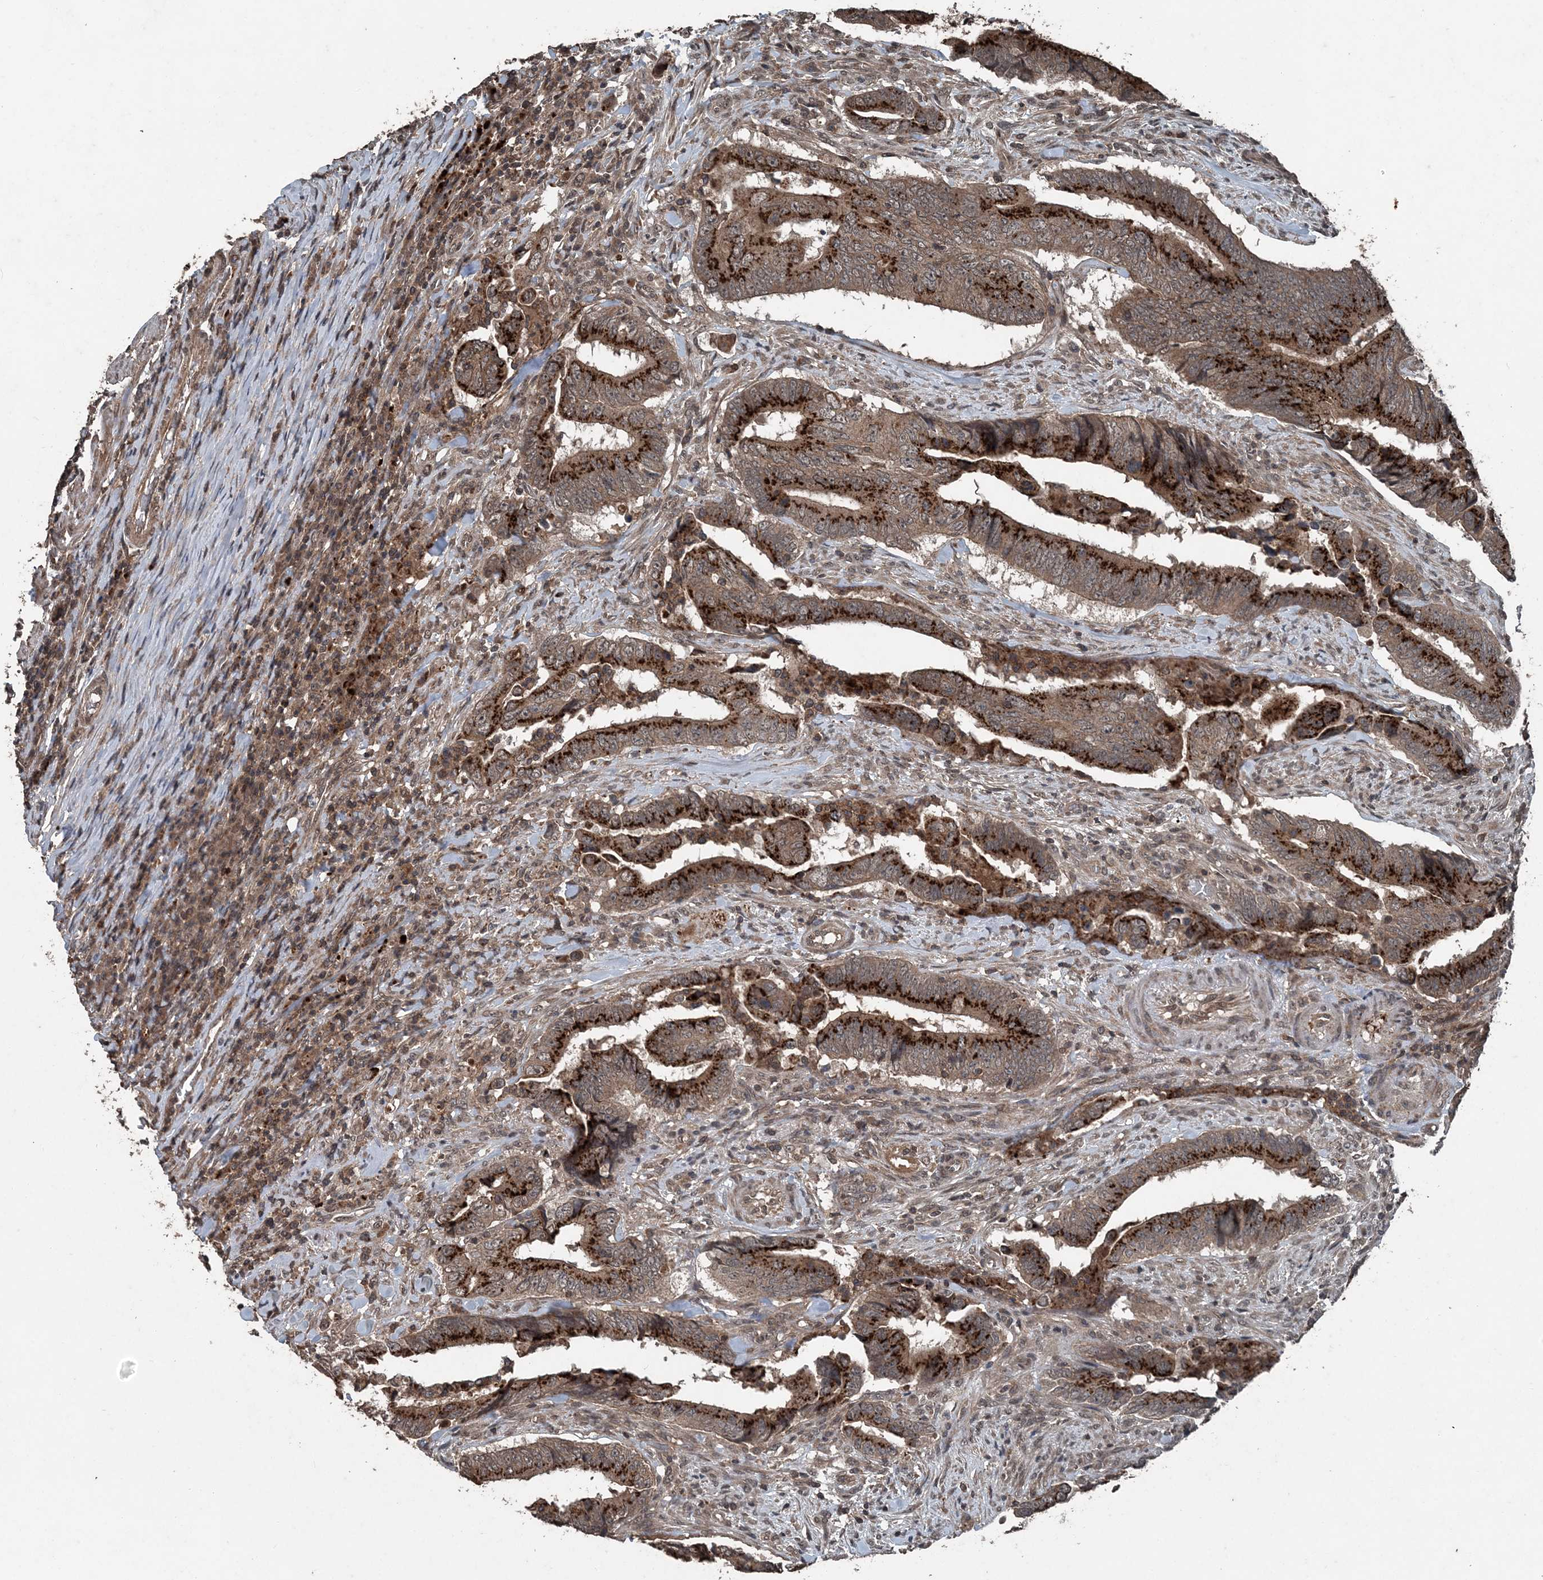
{"staining": {"intensity": "strong", "quantity": ">75%", "location": "cytoplasmic/membranous"}, "tissue": "colorectal cancer", "cell_type": "Tumor cells", "image_type": "cancer", "snomed": [{"axis": "morphology", "description": "Normal tissue, NOS"}, {"axis": "morphology", "description": "Adenocarcinoma, NOS"}, {"axis": "topography", "description": "Colon"}], "caption": "Protein expression analysis of colorectal cancer displays strong cytoplasmic/membranous expression in approximately >75% of tumor cells.", "gene": "CFL1", "patient": {"sex": "male", "age": 56}}